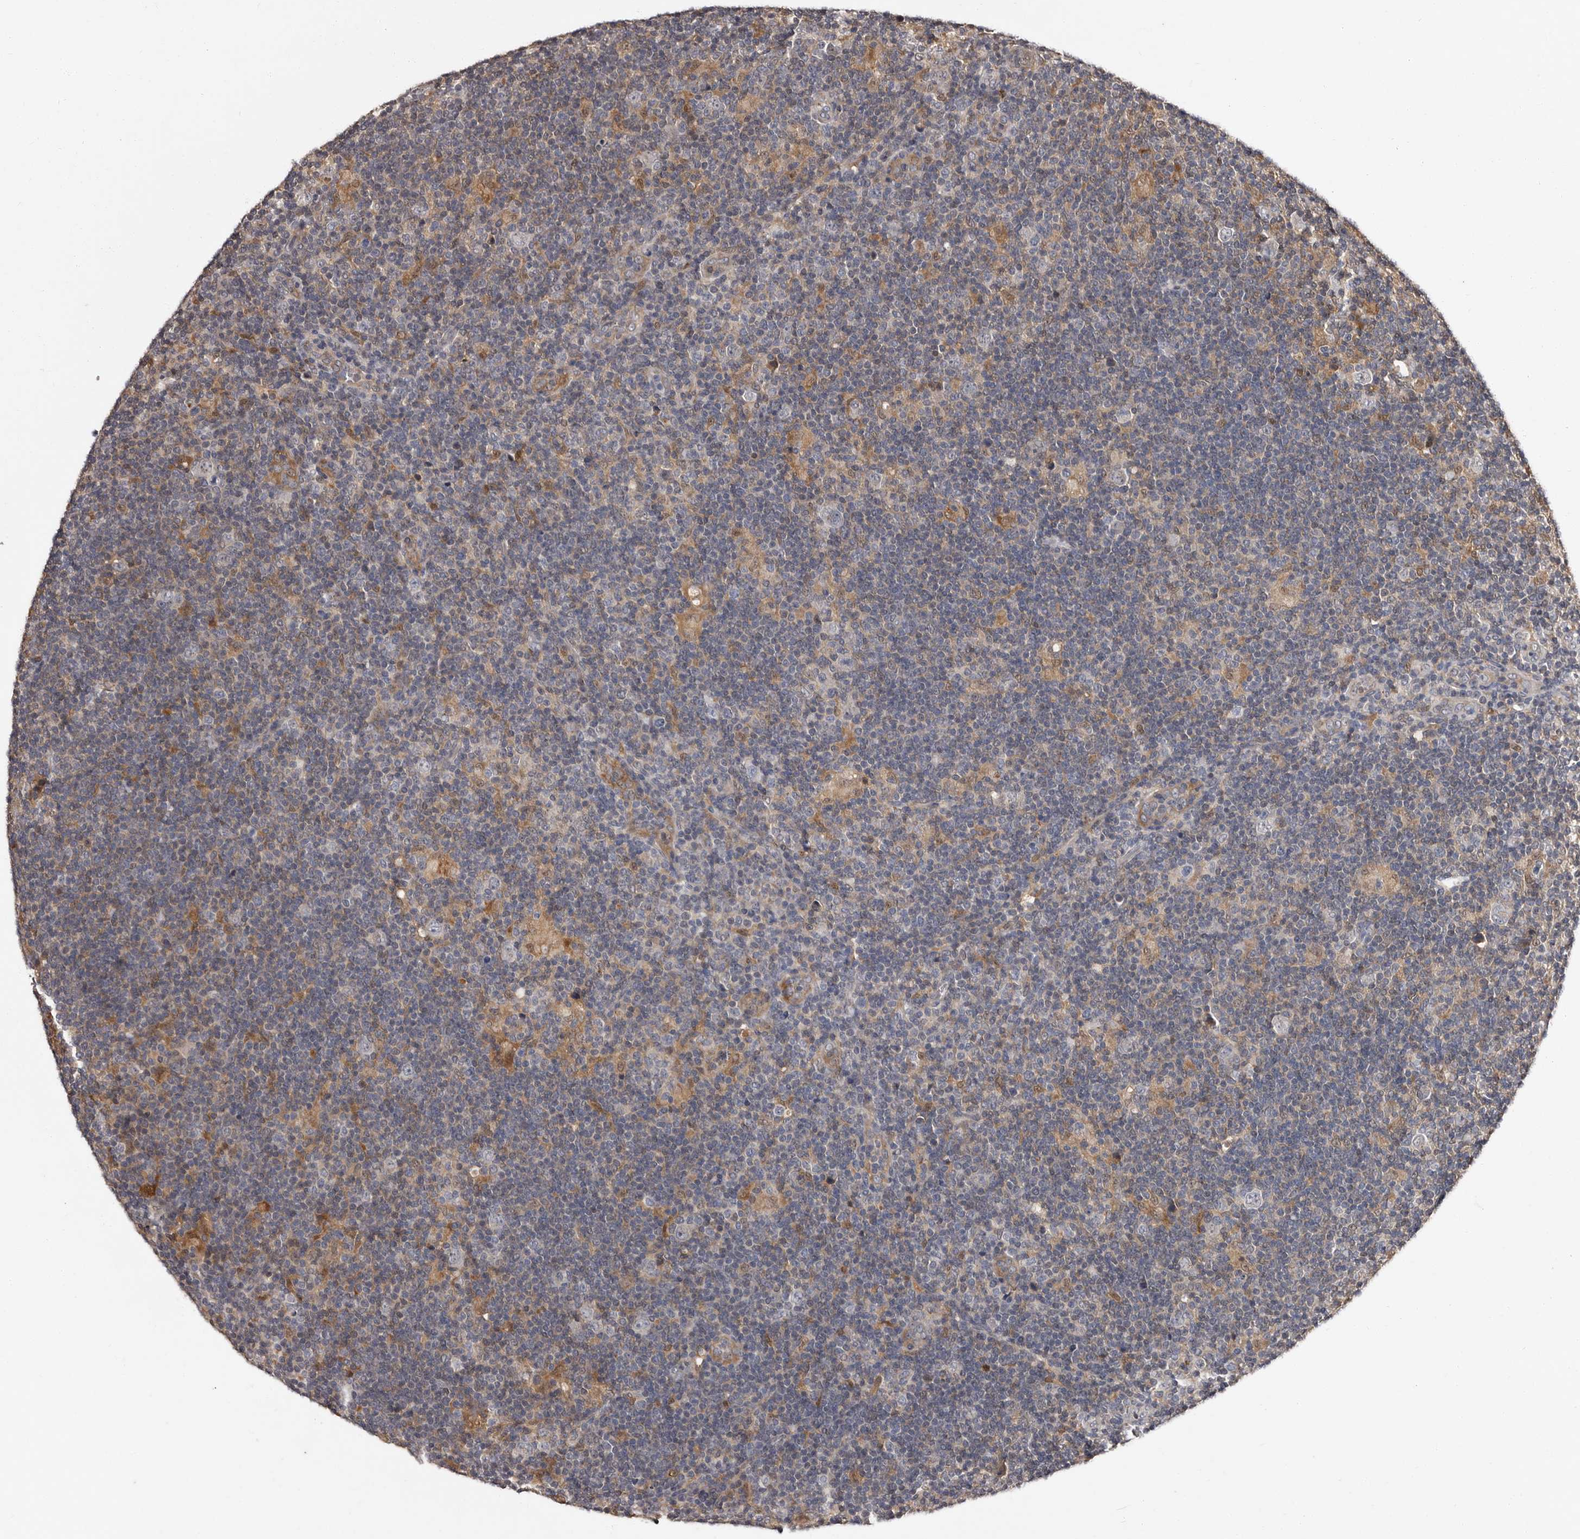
{"staining": {"intensity": "negative", "quantity": "none", "location": "none"}, "tissue": "lymphoma", "cell_type": "Tumor cells", "image_type": "cancer", "snomed": [{"axis": "morphology", "description": "Hodgkin's disease, NOS"}, {"axis": "topography", "description": "Lymph node"}], "caption": "IHC histopathology image of human Hodgkin's disease stained for a protein (brown), which exhibits no expression in tumor cells.", "gene": "DNPH1", "patient": {"sex": "female", "age": 57}}